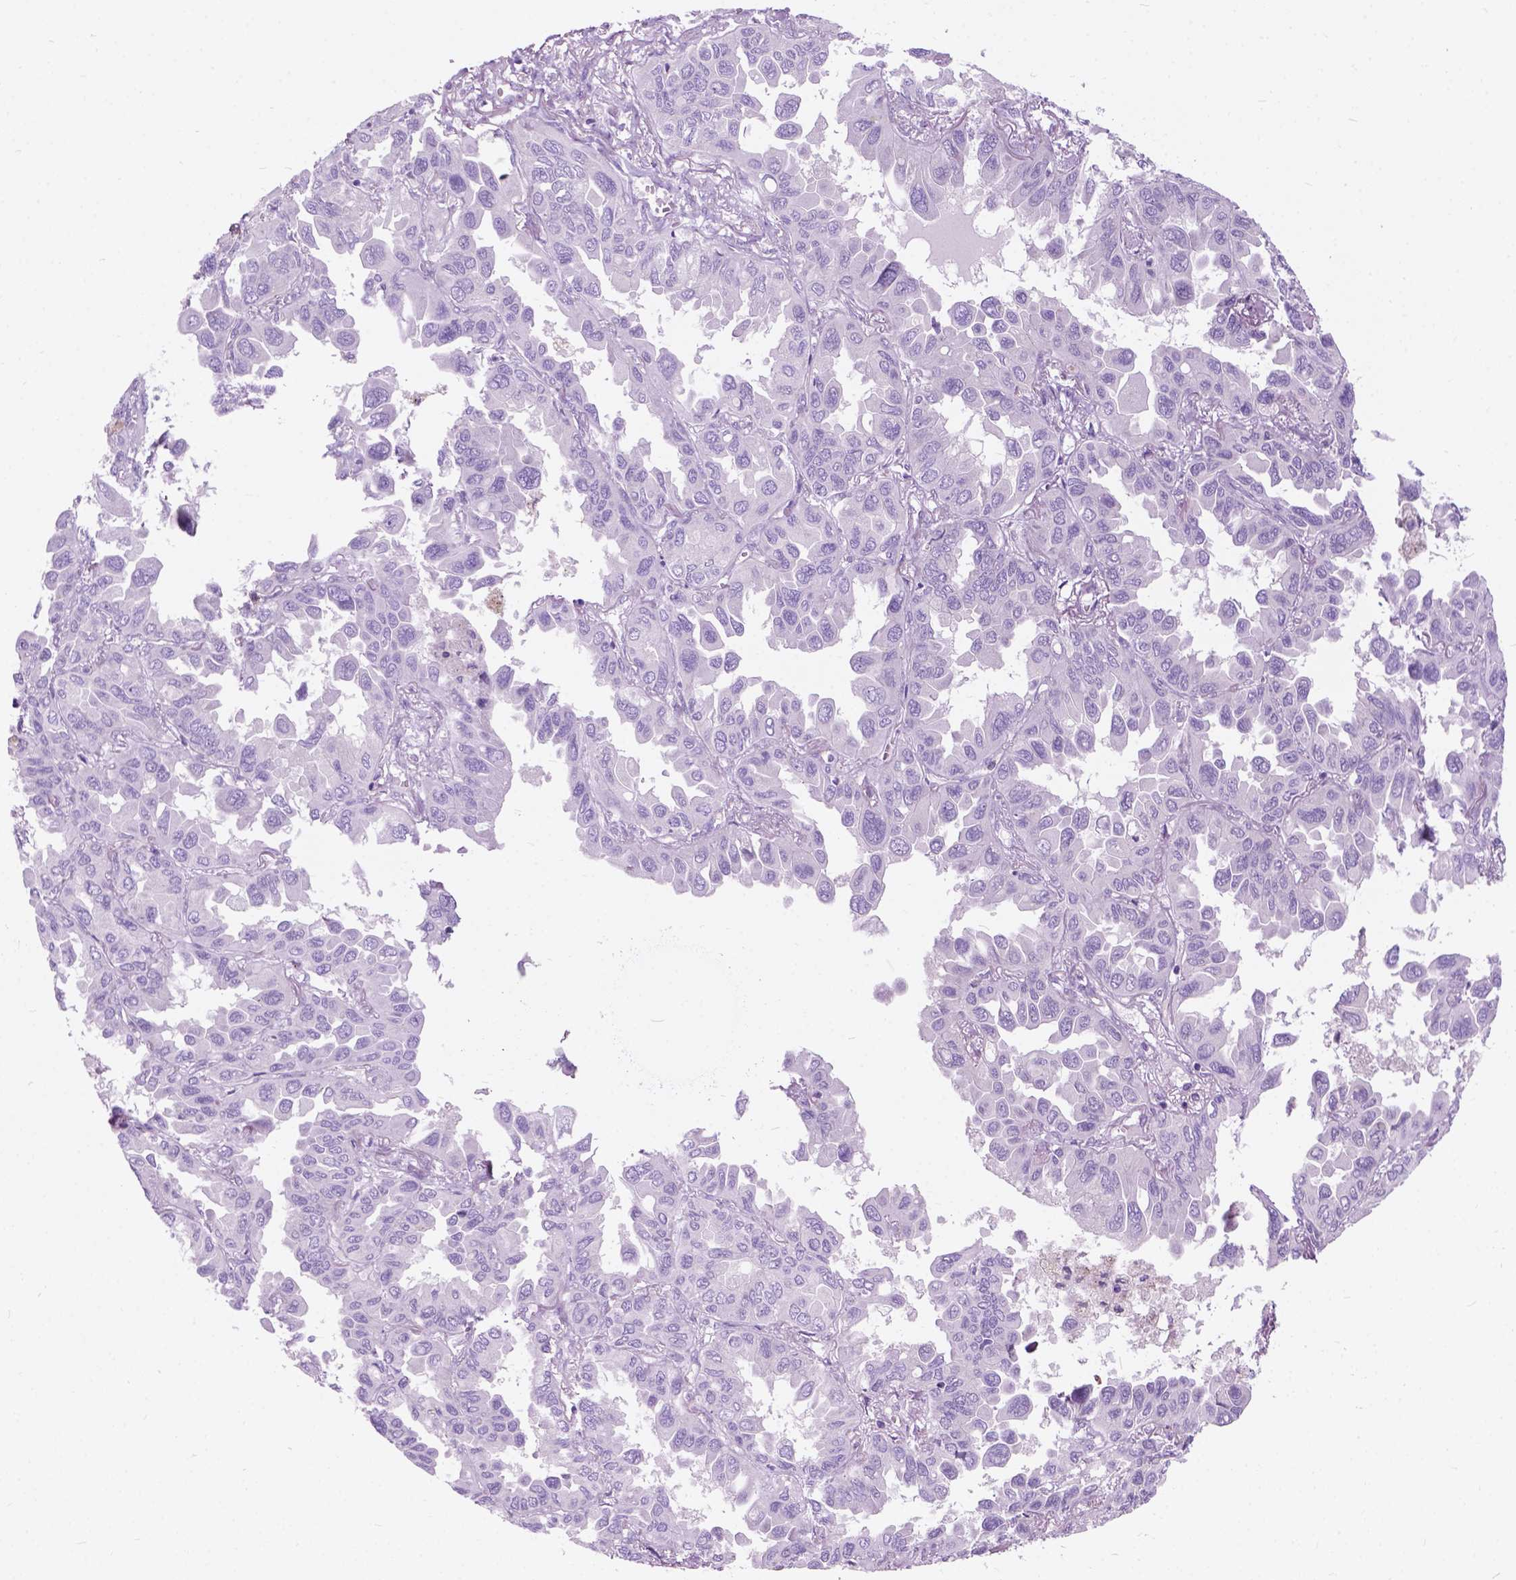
{"staining": {"intensity": "negative", "quantity": "none", "location": "none"}, "tissue": "lung cancer", "cell_type": "Tumor cells", "image_type": "cancer", "snomed": [{"axis": "morphology", "description": "Adenocarcinoma, NOS"}, {"axis": "topography", "description": "Lung"}], "caption": "Lung cancer stained for a protein using immunohistochemistry shows no staining tumor cells.", "gene": "PRR35", "patient": {"sex": "male", "age": 64}}